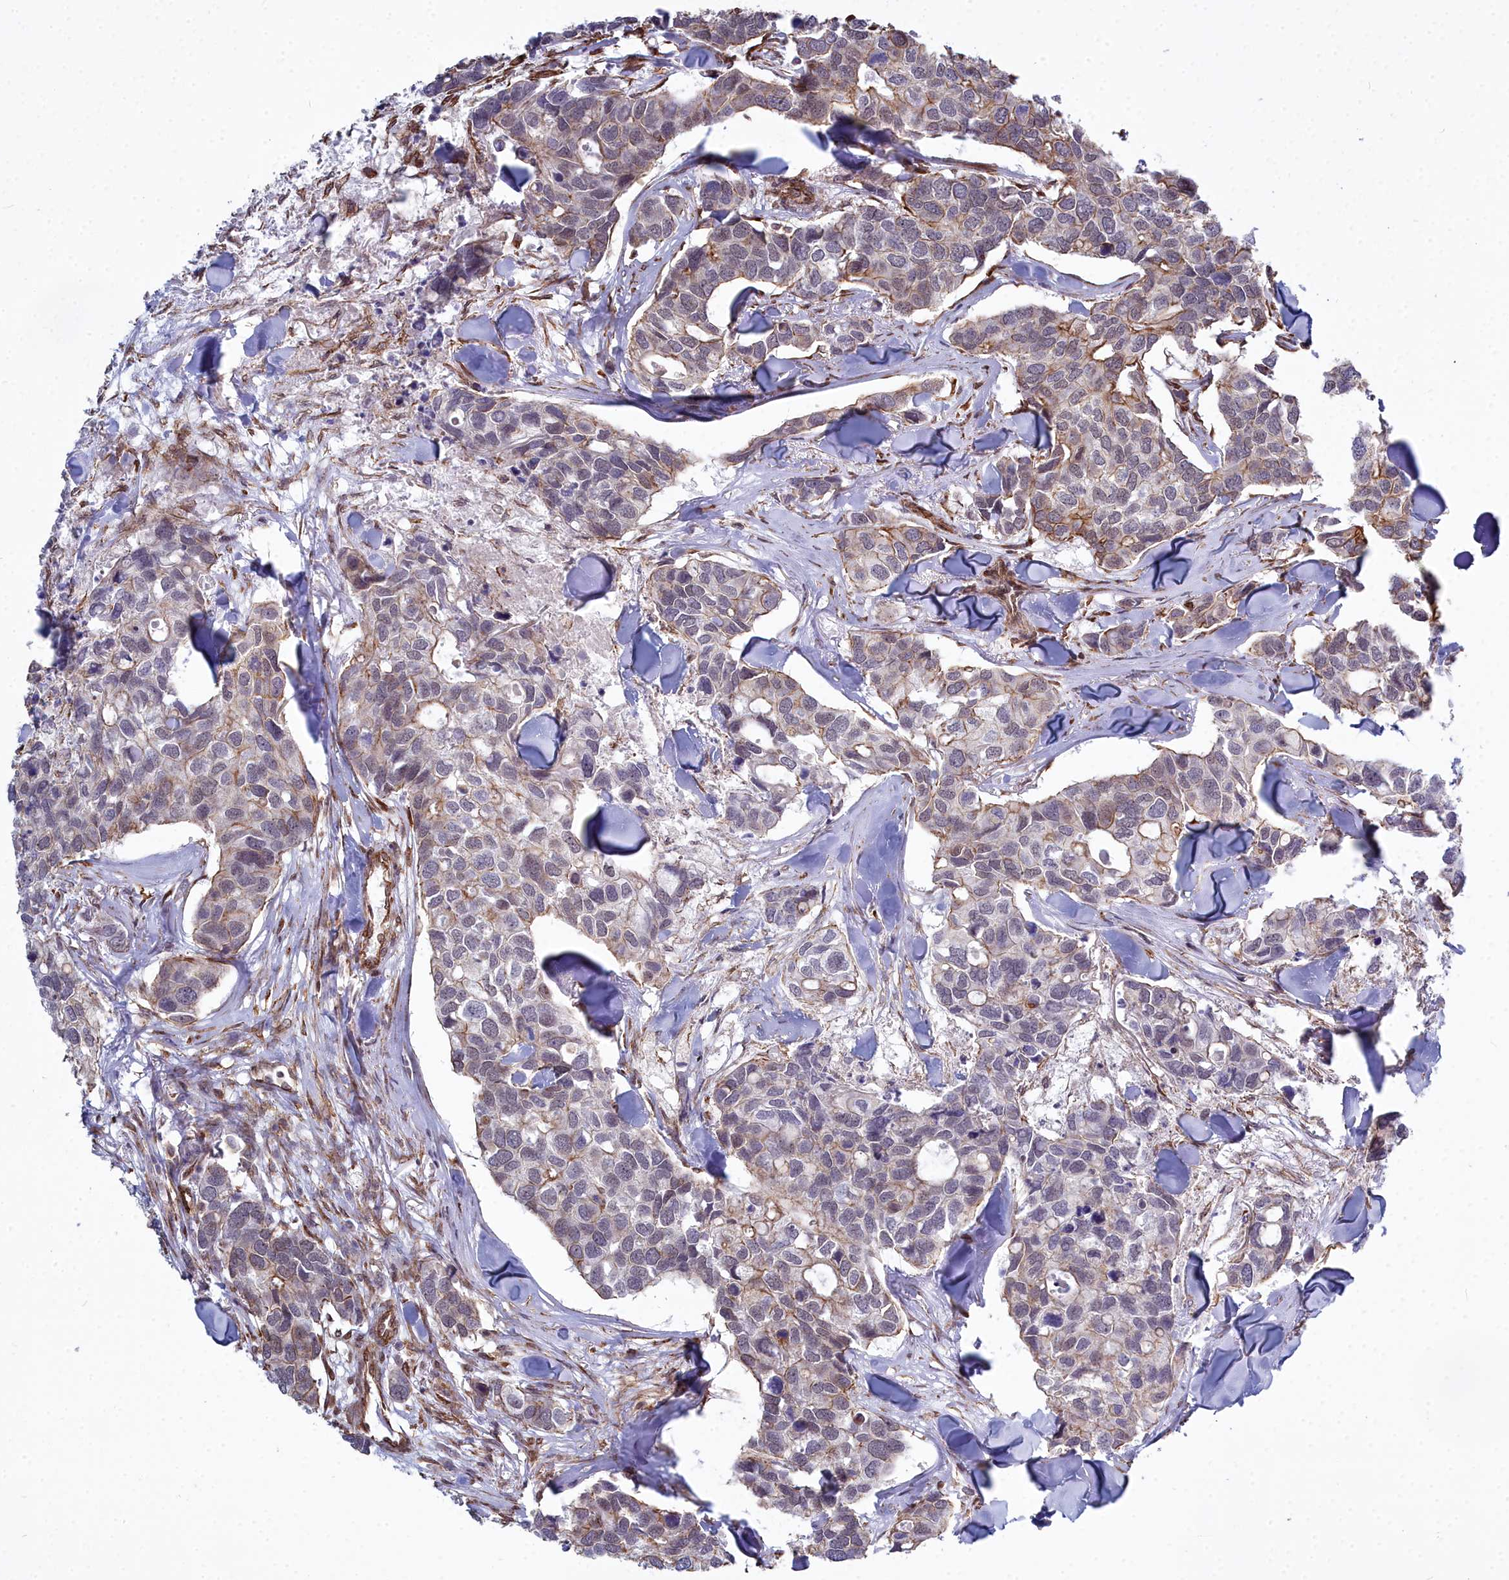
{"staining": {"intensity": "weak", "quantity": "<25%", "location": "cytoplasmic/membranous"}, "tissue": "breast cancer", "cell_type": "Tumor cells", "image_type": "cancer", "snomed": [{"axis": "morphology", "description": "Duct carcinoma"}, {"axis": "topography", "description": "Breast"}], "caption": "Immunohistochemical staining of breast cancer reveals no significant positivity in tumor cells.", "gene": "YJU2", "patient": {"sex": "female", "age": 83}}